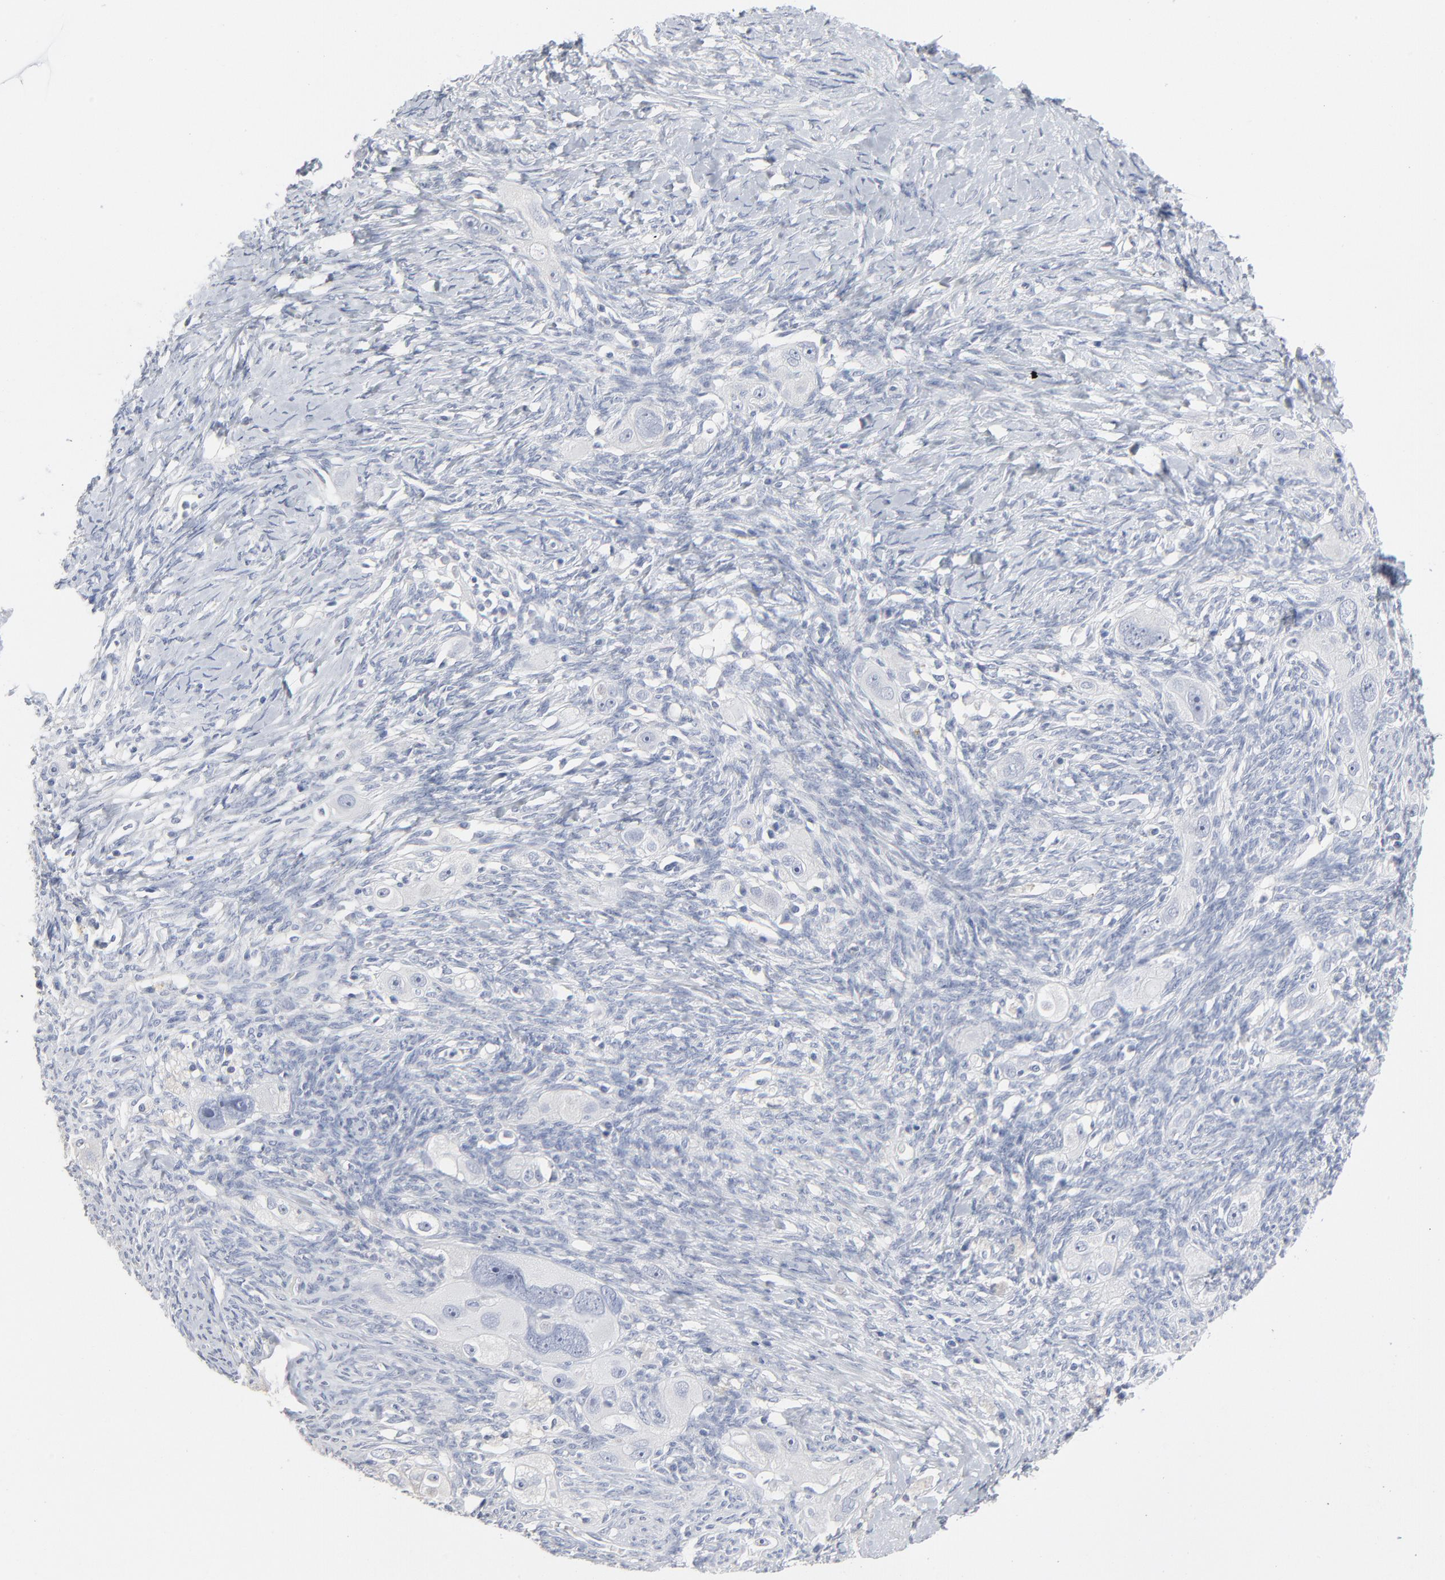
{"staining": {"intensity": "negative", "quantity": "none", "location": "none"}, "tissue": "ovarian cancer", "cell_type": "Tumor cells", "image_type": "cancer", "snomed": [{"axis": "morphology", "description": "Normal tissue, NOS"}, {"axis": "morphology", "description": "Cystadenocarcinoma, serous, NOS"}, {"axis": "topography", "description": "Ovary"}], "caption": "This is a photomicrograph of IHC staining of serous cystadenocarcinoma (ovarian), which shows no expression in tumor cells.", "gene": "PAGE1", "patient": {"sex": "female", "age": 62}}